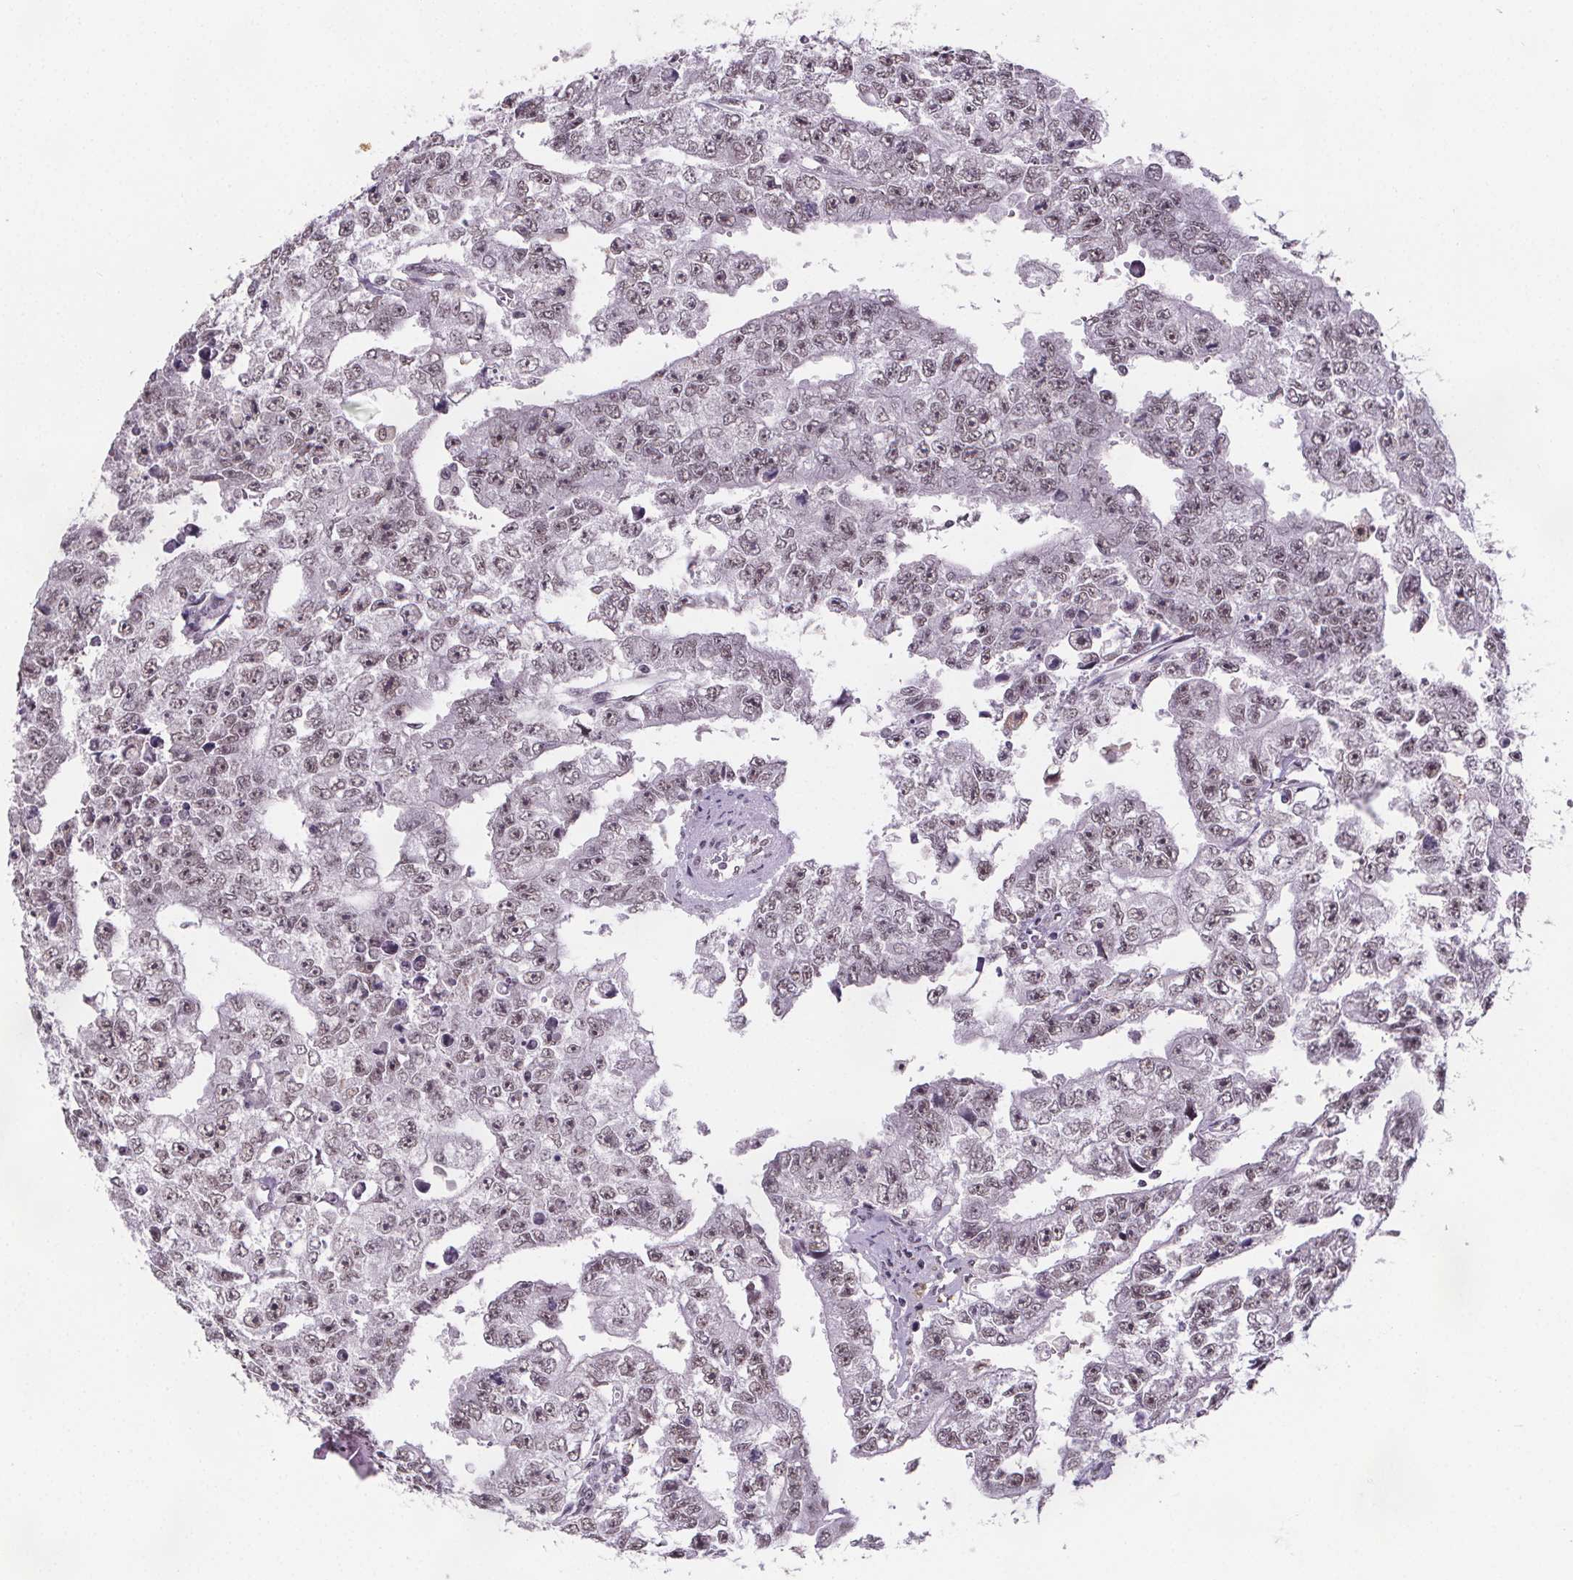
{"staining": {"intensity": "moderate", "quantity": ">75%", "location": "nuclear"}, "tissue": "testis cancer", "cell_type": "Tumor cells", "image_type": "cancer", "snomed": [{"axis": "morphology", "description": "Carcinoma, Embryonal, NOS"}, {"axis": "morphology", "description": "Teratoma, malignant, NOS"}, {"axis": "topography", "description": "Testis"}], "caption": "The immunohistochemical stain highlights moderate nuclear positivity in tumor cells of embryonal carcinoma (testis) tissue.", "gene": "ZNF572", "patient": {"sex": "male", "age": 24}}